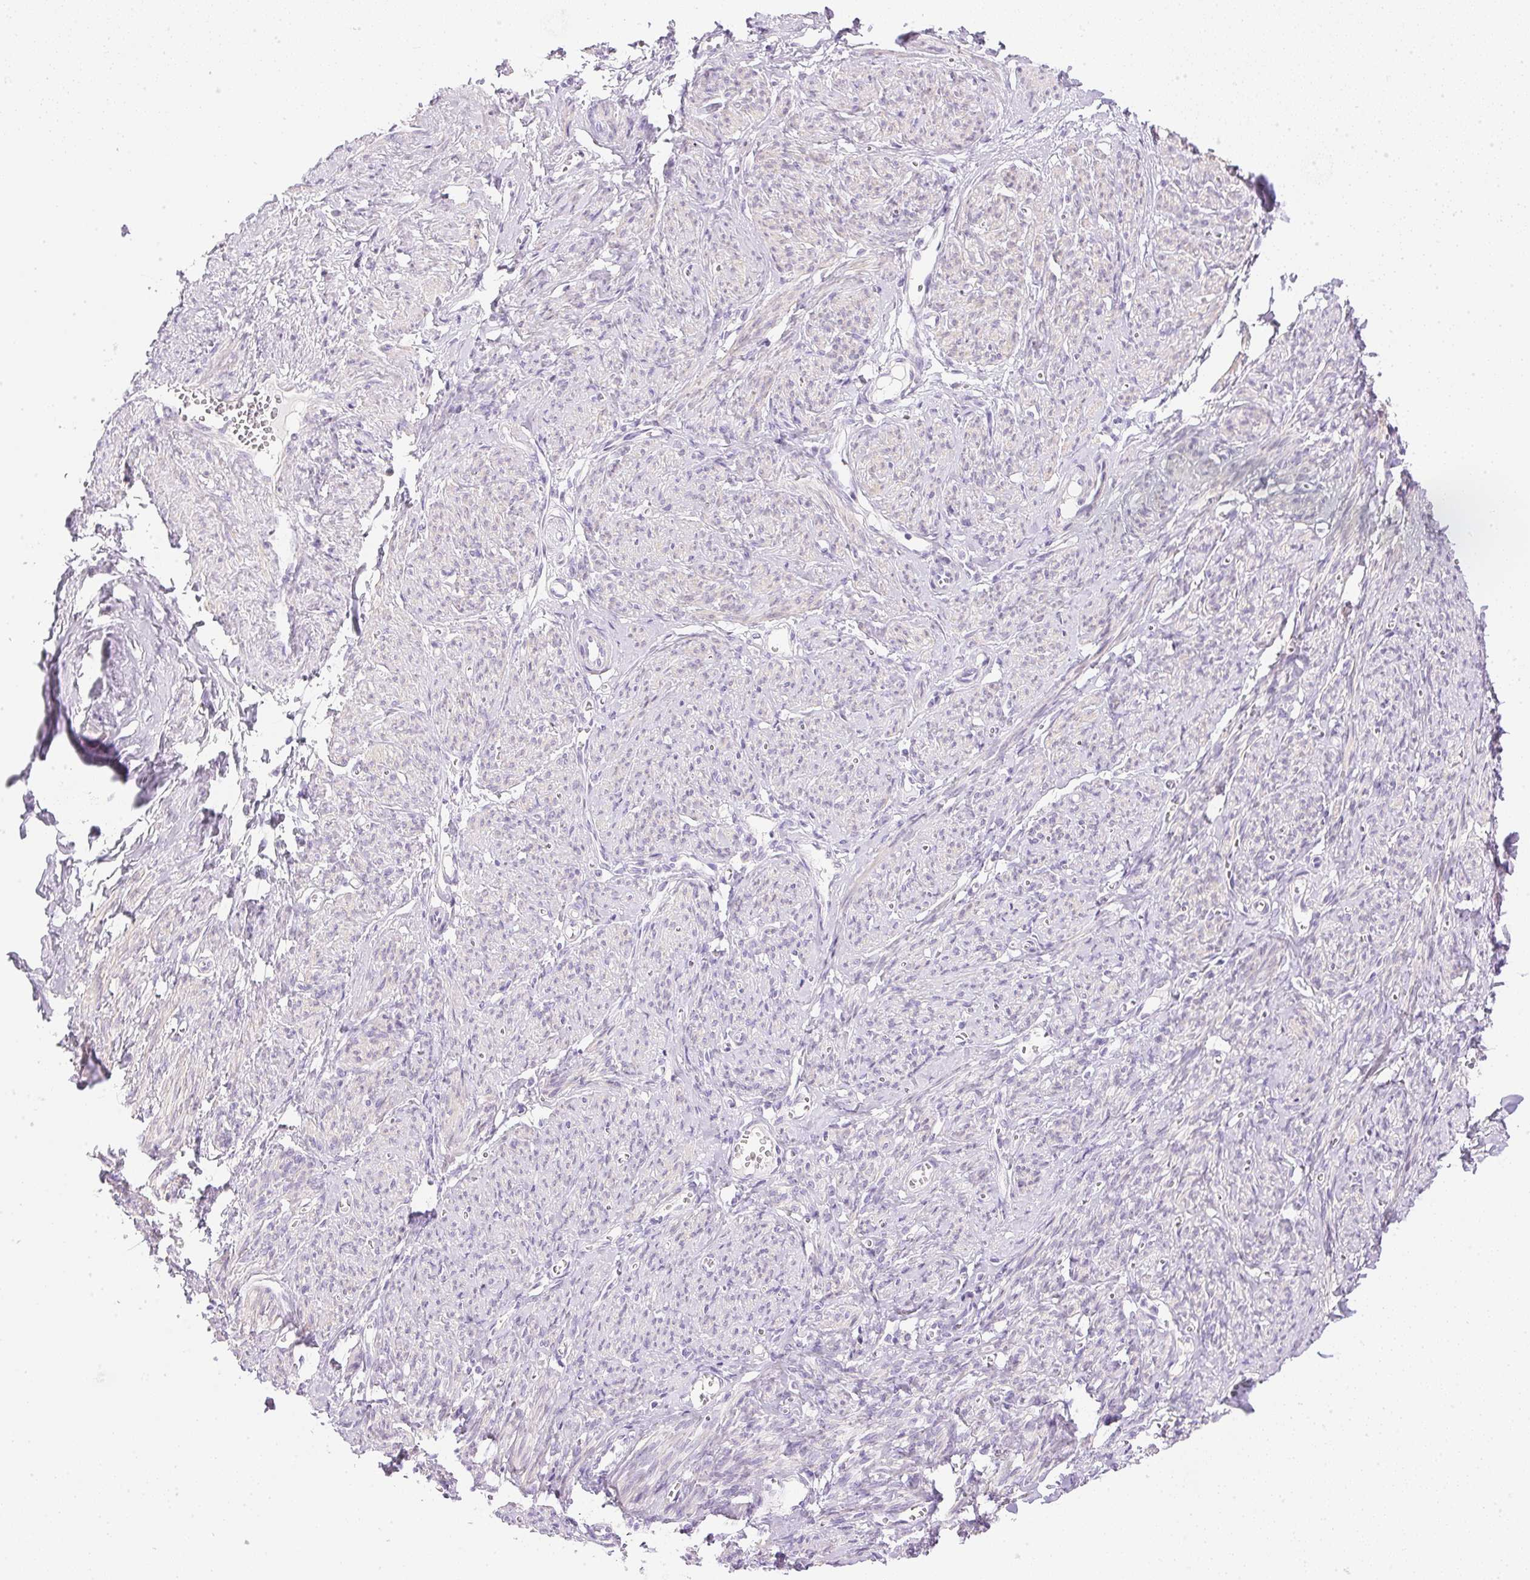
{"staining": {"intensity": "negative", "quantity": "none", "location": "none"}, "tissue": "smooth muscle", "cell_type": "Smooth muscle cells", "image_type": "normal", "snomed": [{"axis": "morphology", "description": "Normal tissue, NOS"}, {"axis": "topography", "description": "Smooth muscle"}], "caption": "IHC photomicrograph of normal smooth muscle stained for a protein (brown), which shows no staining in smooth muscle cells. Nuclei are stained in blue.", "gene": "CTRL", "patient": {"sex": "female", "age": 65}}